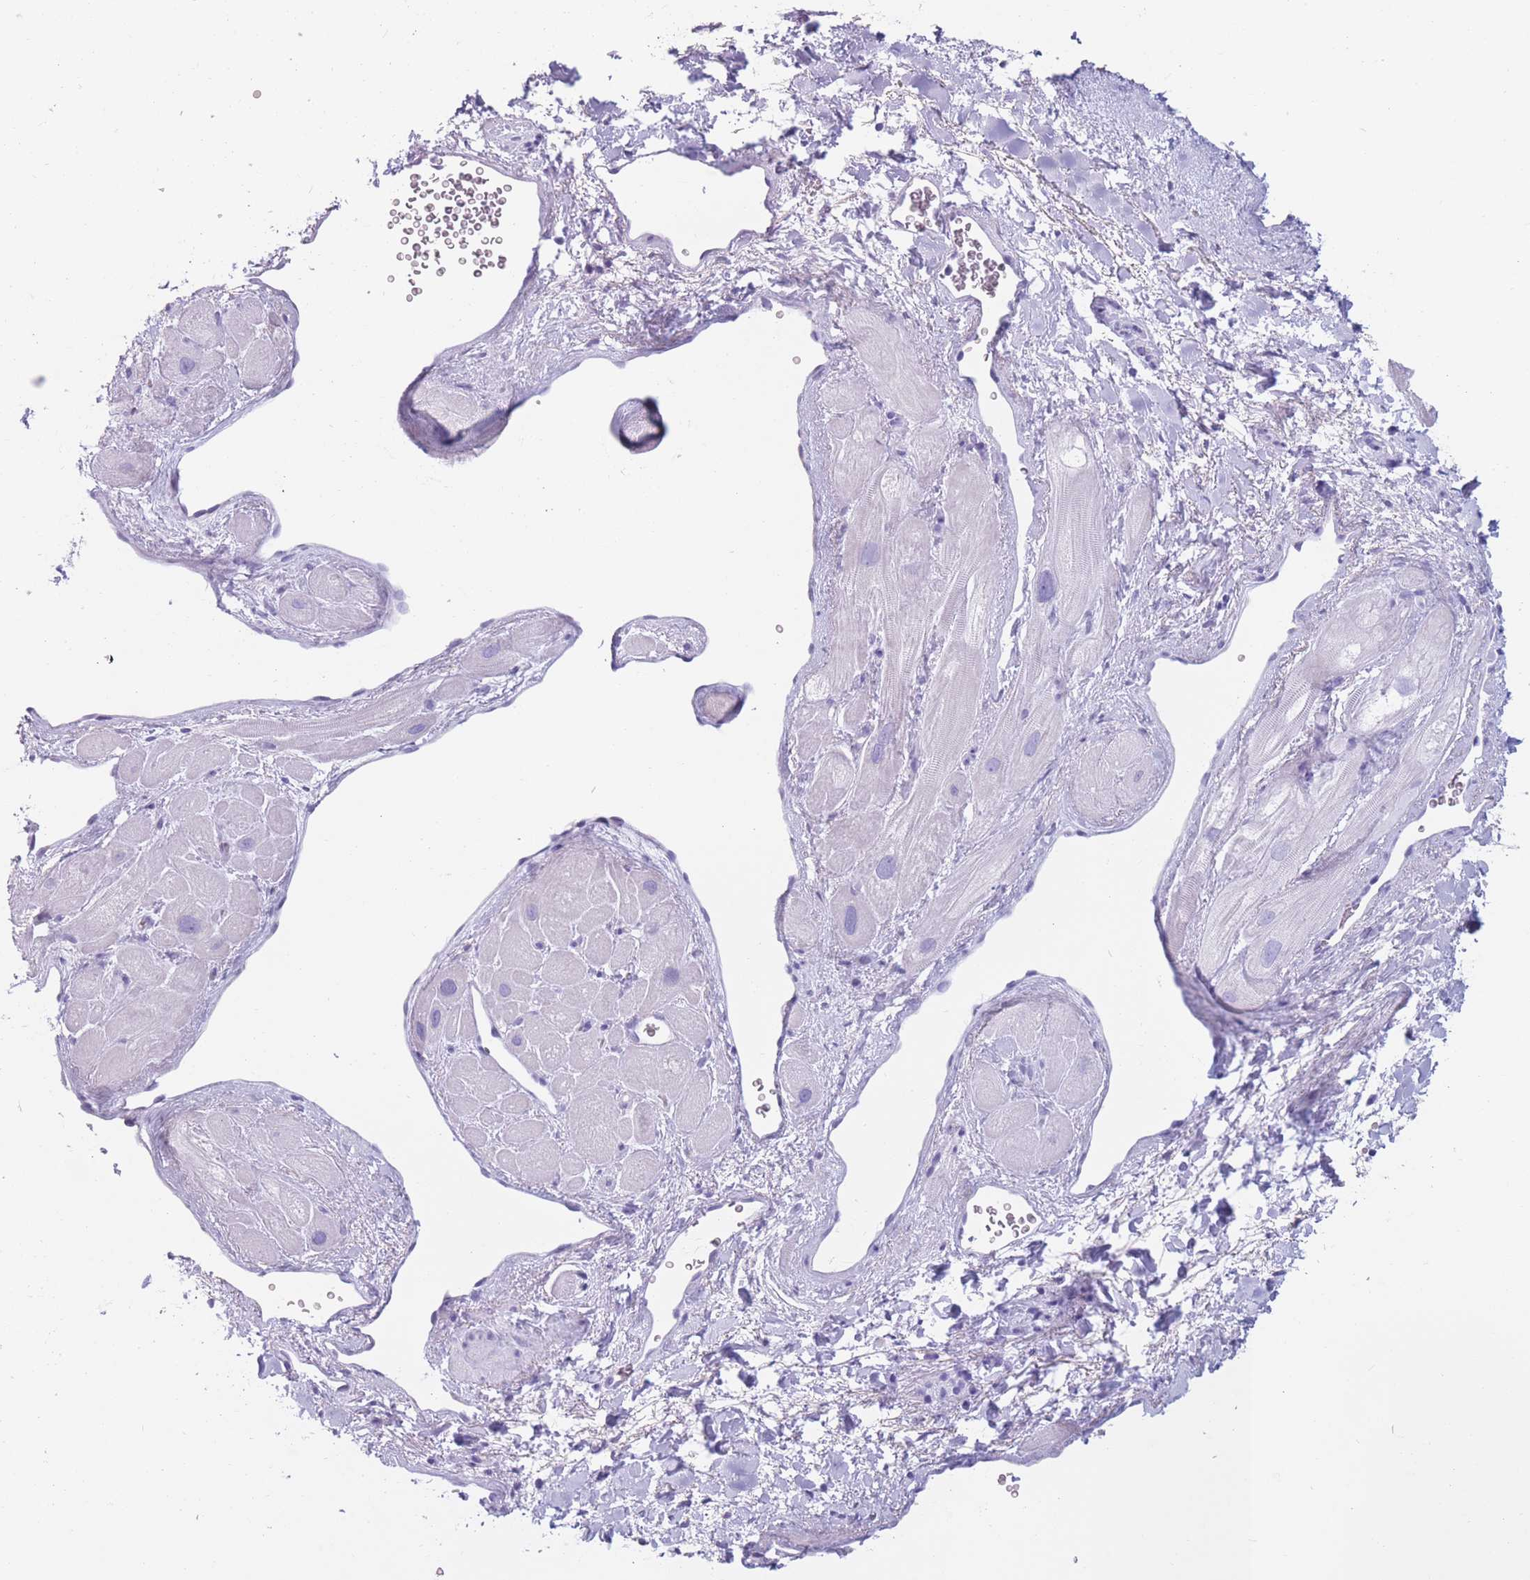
{"staining": {"intensity": "negative", "quantity": "none", "location": "none"}, "tissue": "heart muscle", "cell_type": "Cardiomyocytes", "image_type": "normal", "snomed": [{"axis": "morphology", "description": "Normal tissue, NOS"}, {"axis": "topography", "description": "Heart"}], "caption": "Cardiomyocytes are negative for protein expression in normal human heart muscle. (Stains: DAB (3,3'-diaminobenzidine) immunohistochemistry (IHC) with hematoxylin counter stain, Microscopy: brightfield microscopy at high magnification).", "gene": "COL27A1", "patient": {"sex": "male", "age": 49}}